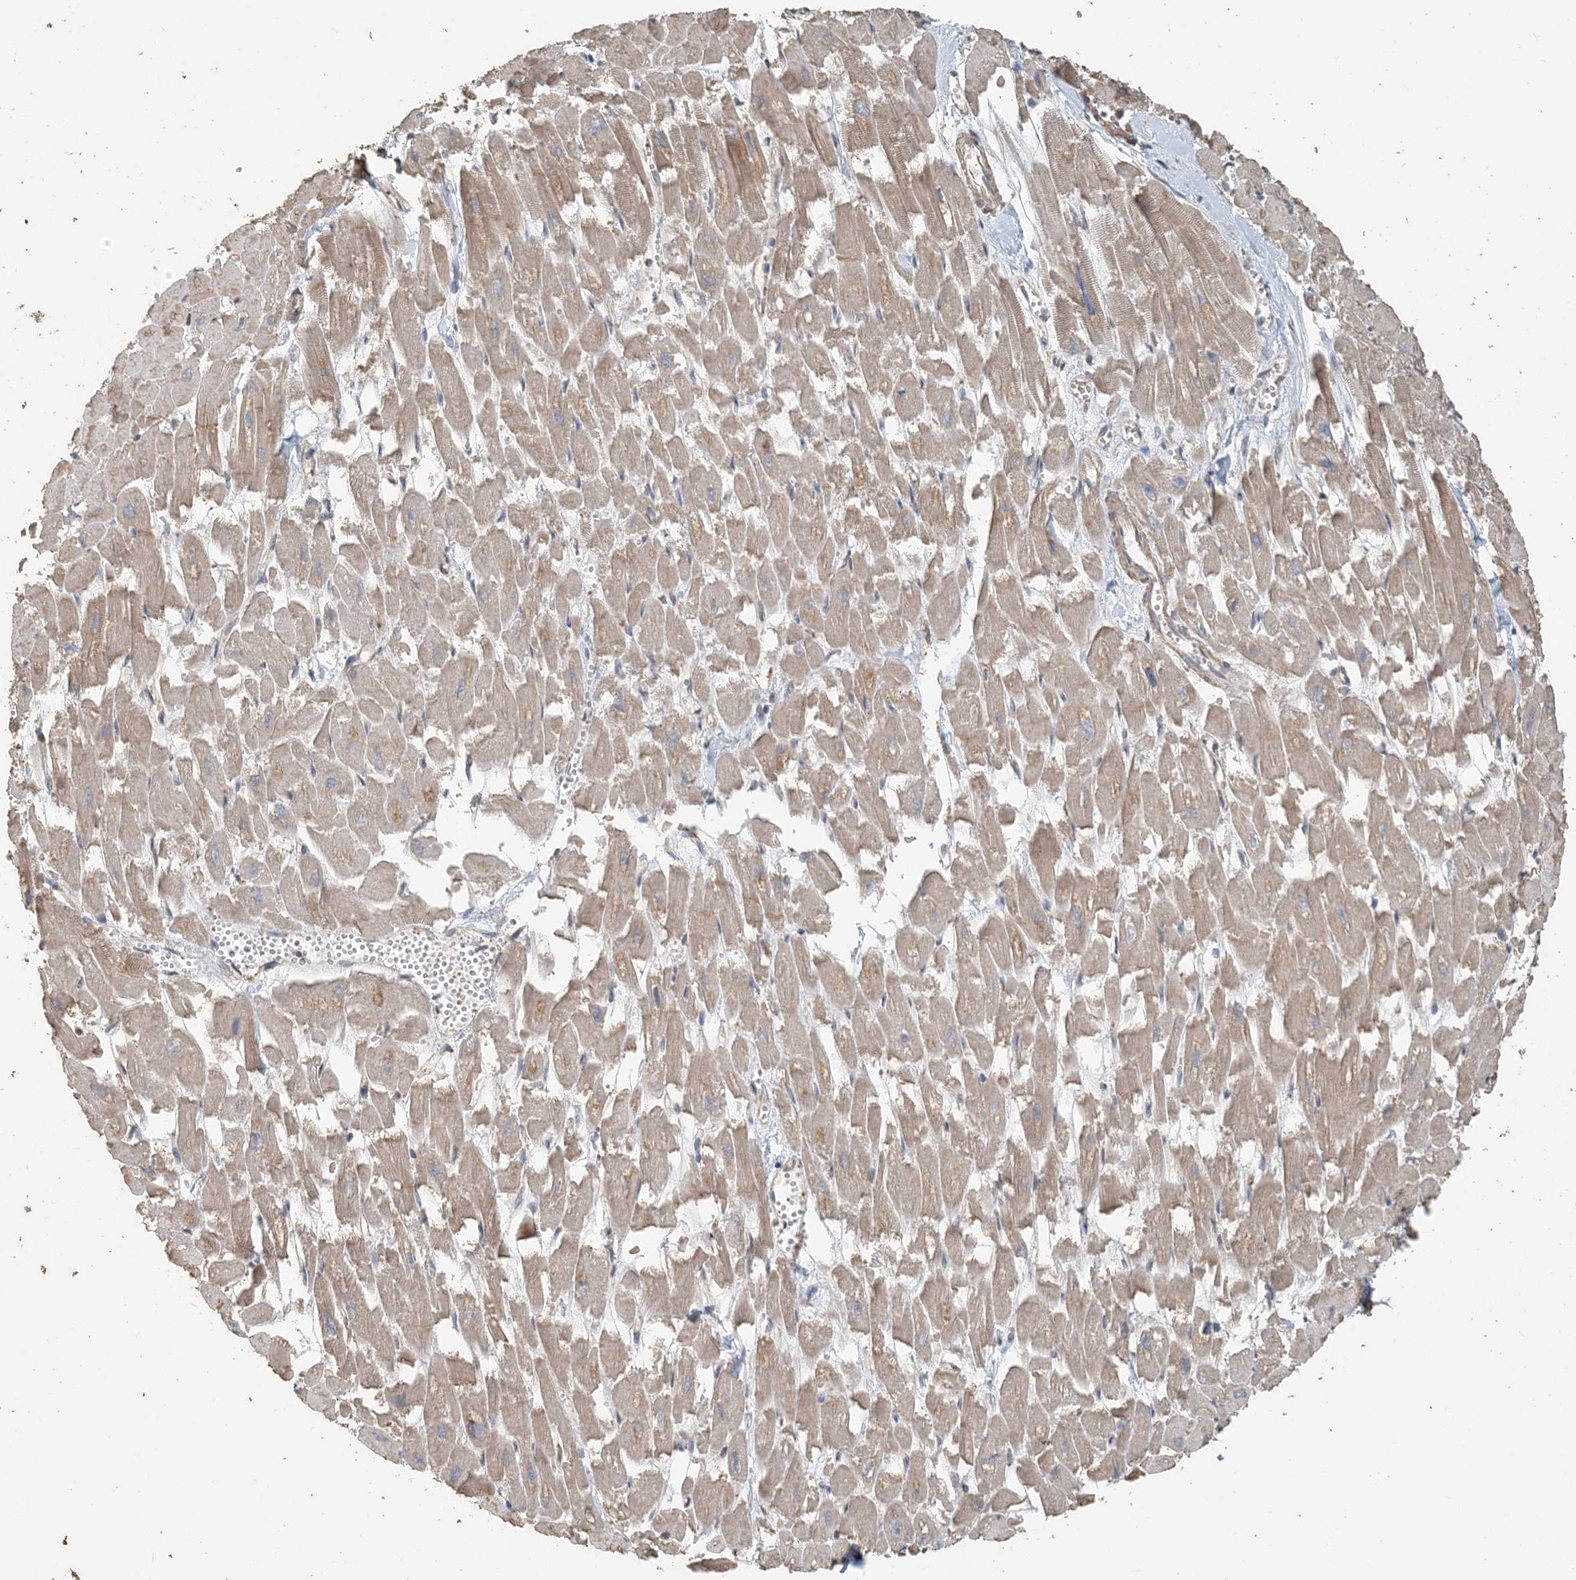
{"staining": {"intensity": "weak", "quantity": "25%-75%", "location": "cytoplasmic/membranous"}, "tissue": "heart muscle", "cell_type": "Cardiomyocytes", "image_type": "normal", "snomed": [{"axis": "morphology", "description": "Normal tissue, NOS"}, {"axis": "topography", "description": "Heart"}], "caption": "High-power microscopy captured an immunohistochemistry image of unremarkable heart muscle, revealing weak cytoplasmic/membranous staining in about 25%-75% of cardiomyocytes. (IHC, brightfield microscopy, high magnification).", "gene": "ZC3H12A", "patient": {"sex": "male", "age": 54}}